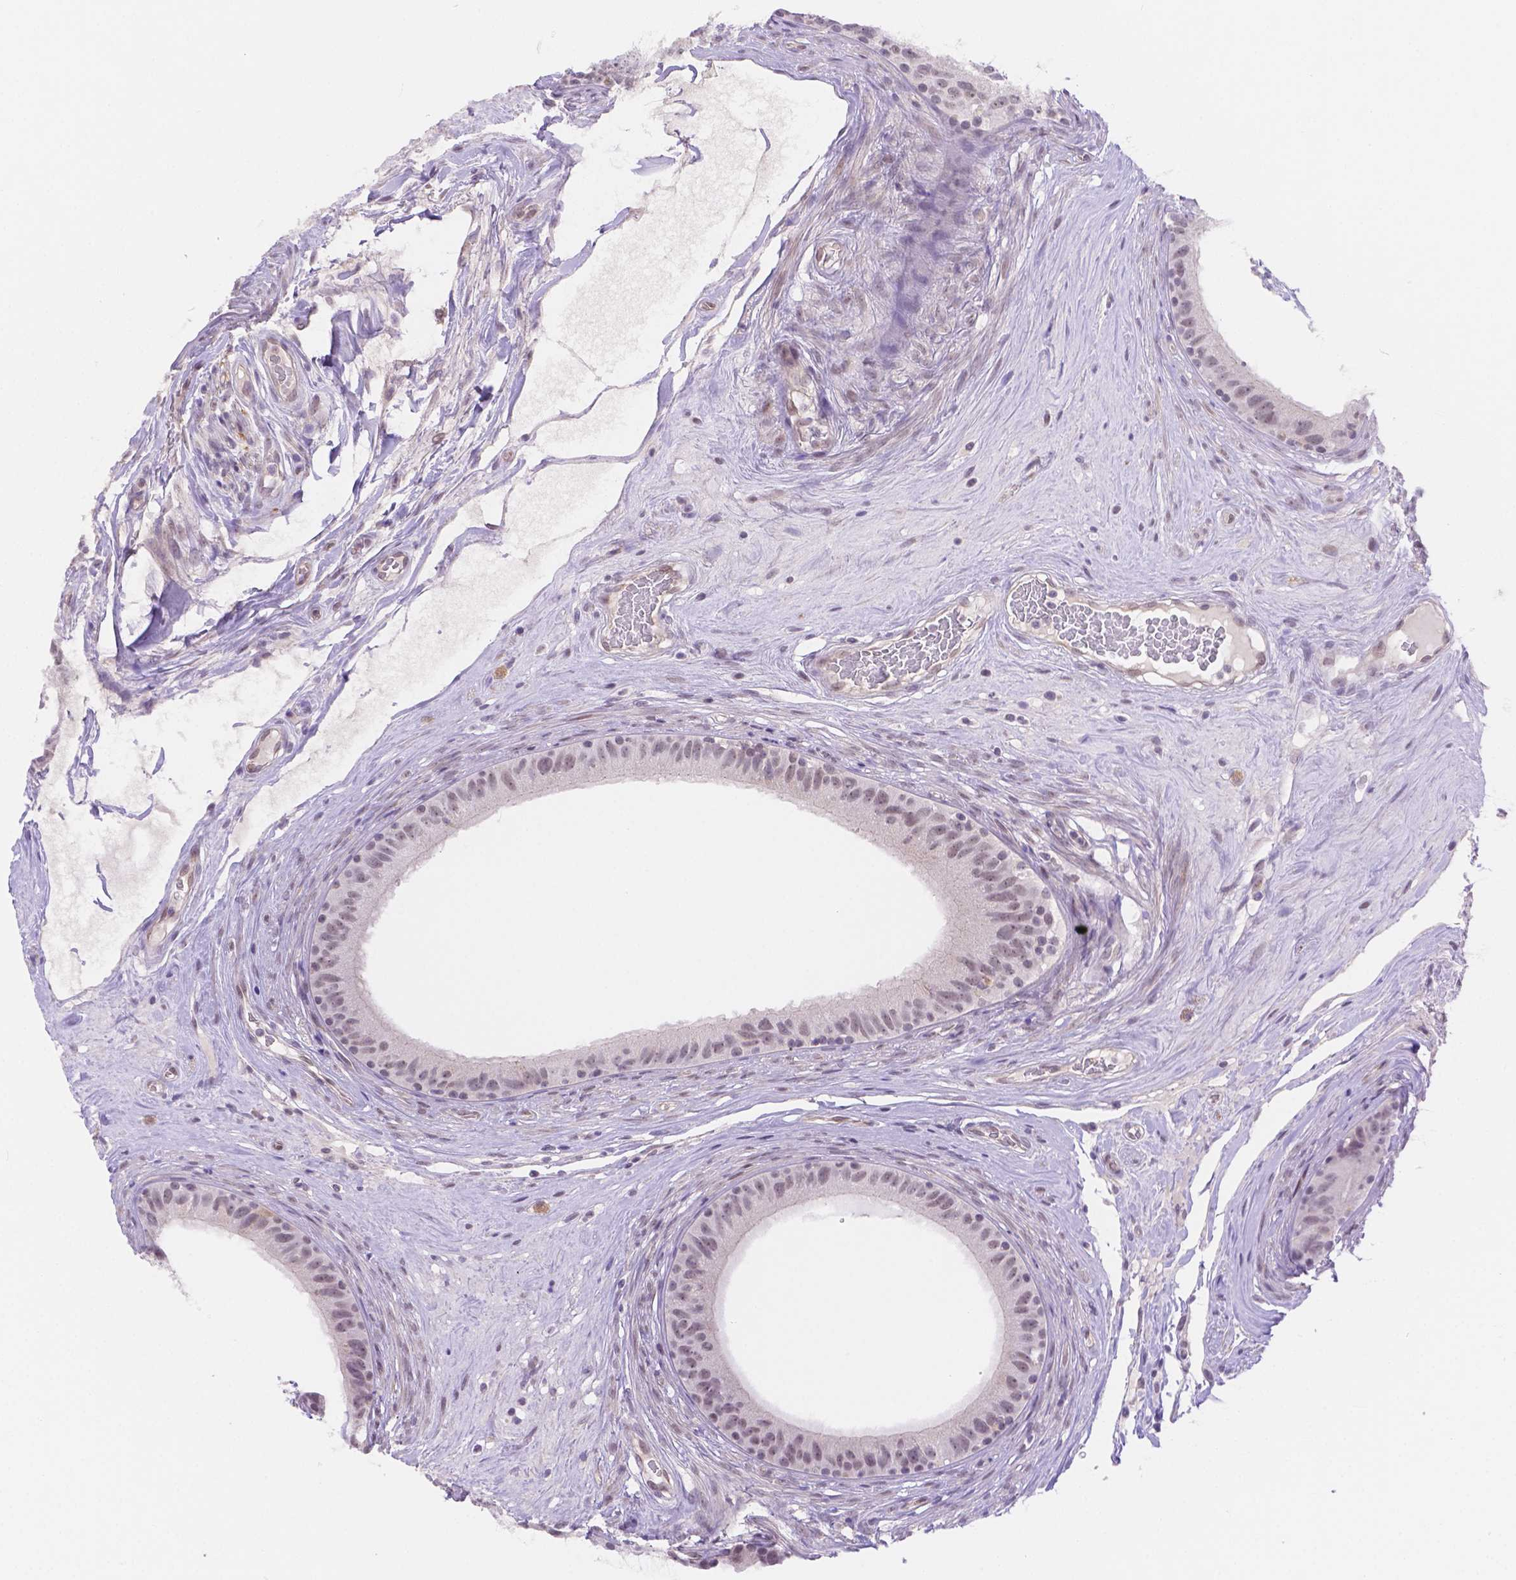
{"staining": {"intensity": "strong", "quantity": "25%-75%", "location": "cytoplasmic/membranous"}, "tissue": "epididymis", "cell_type": "Glandular cells", "image_type": "normal", "snomed": [{"axis": "morphology", "description": "Normal tissue, NOS"}, {"axis": "topography", "description": "Epididymis"}], "caption": "This histopathology image shows benign epididymis stained with immunohistochemistry (IHC) to label a protein in brown. The cytoplasmic/membranous of glandular cells show strong positivity for the protein. Nuclei are counter-stained blue.", "gene": "NXPE2", "patient": {"sex": "male", "age": 59}}